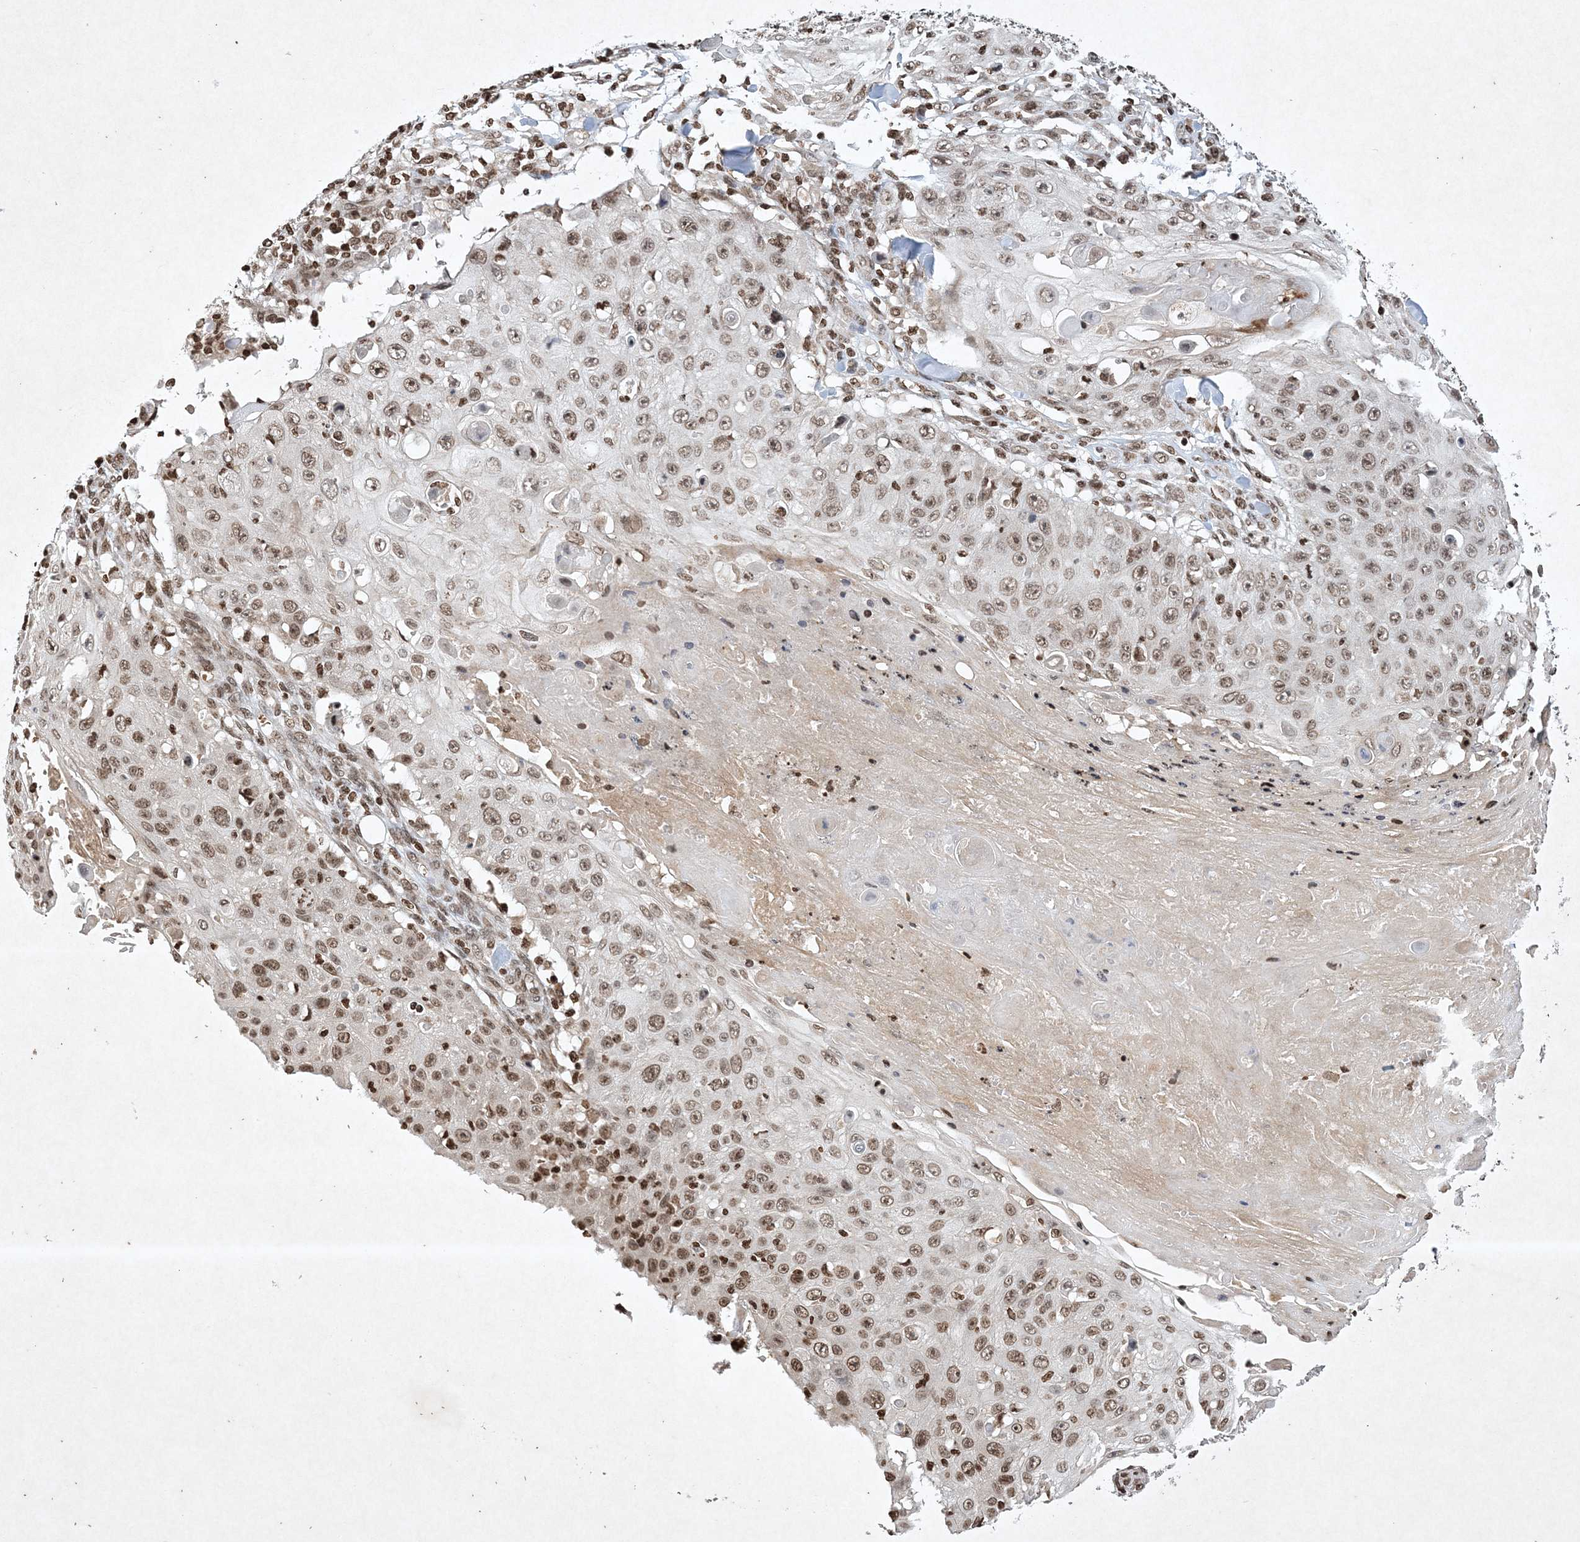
{"staining": {"intensity": "weak", "quantity": ">75%", "location": "nuclear"}, "tissue": "skin cancer", "cell_type": "Tumor cells", "image_type": "cancer", "snomed": [{"axis": "morphology", "description": "Squamous cell carcinoma, NOS"}, {"axis": "topography", "description": "Skin"}], "caption": "Protein staining by immunohistochemistry (IHC) displays weak nuclear staining in about >75% of tumor cells in squamous cell carcinoma (skin).", "gene": "NEDD9", "patient": {"sex": "male", "age": 86}}